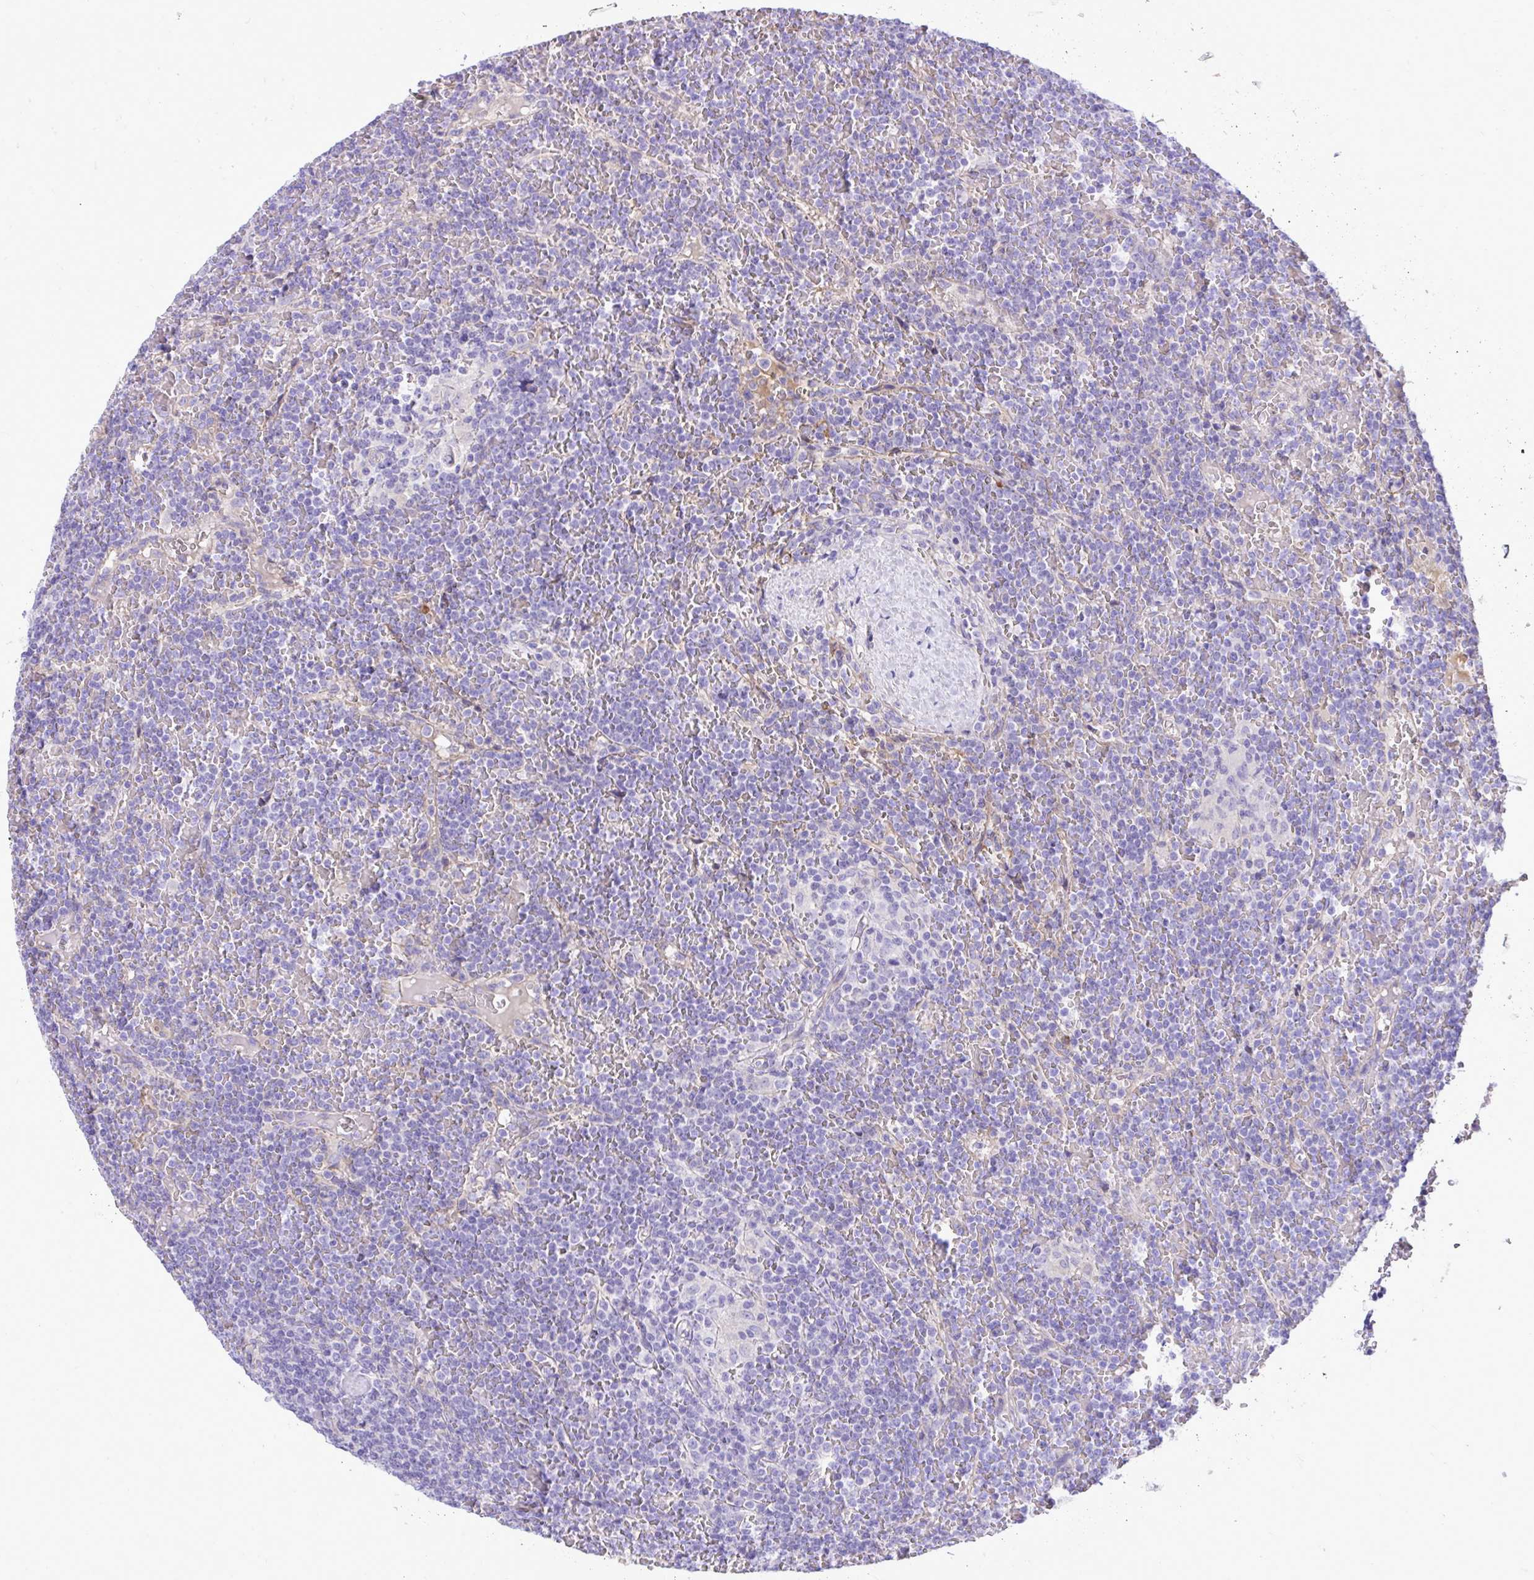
{"staining": {"intensity": "negative", "quantity": "none", "location": "none"}, "tissue": "lymphoma", "cell_type": "Tumor cells", "image_type": "cancer", "snomed": [{"axis": "morphology", "description": "Malignant lymphoma, non-Hodgkin's type, Low grade"}, {"axis": "topography", "description": "Spleen"}], "caption": "Tumor cells show no significant protein positivity in malignant lymphoma, non-Hodgkin's type (low-grade).", "gene": "HRG", "patient": {"sex": "female", "age": 19}}